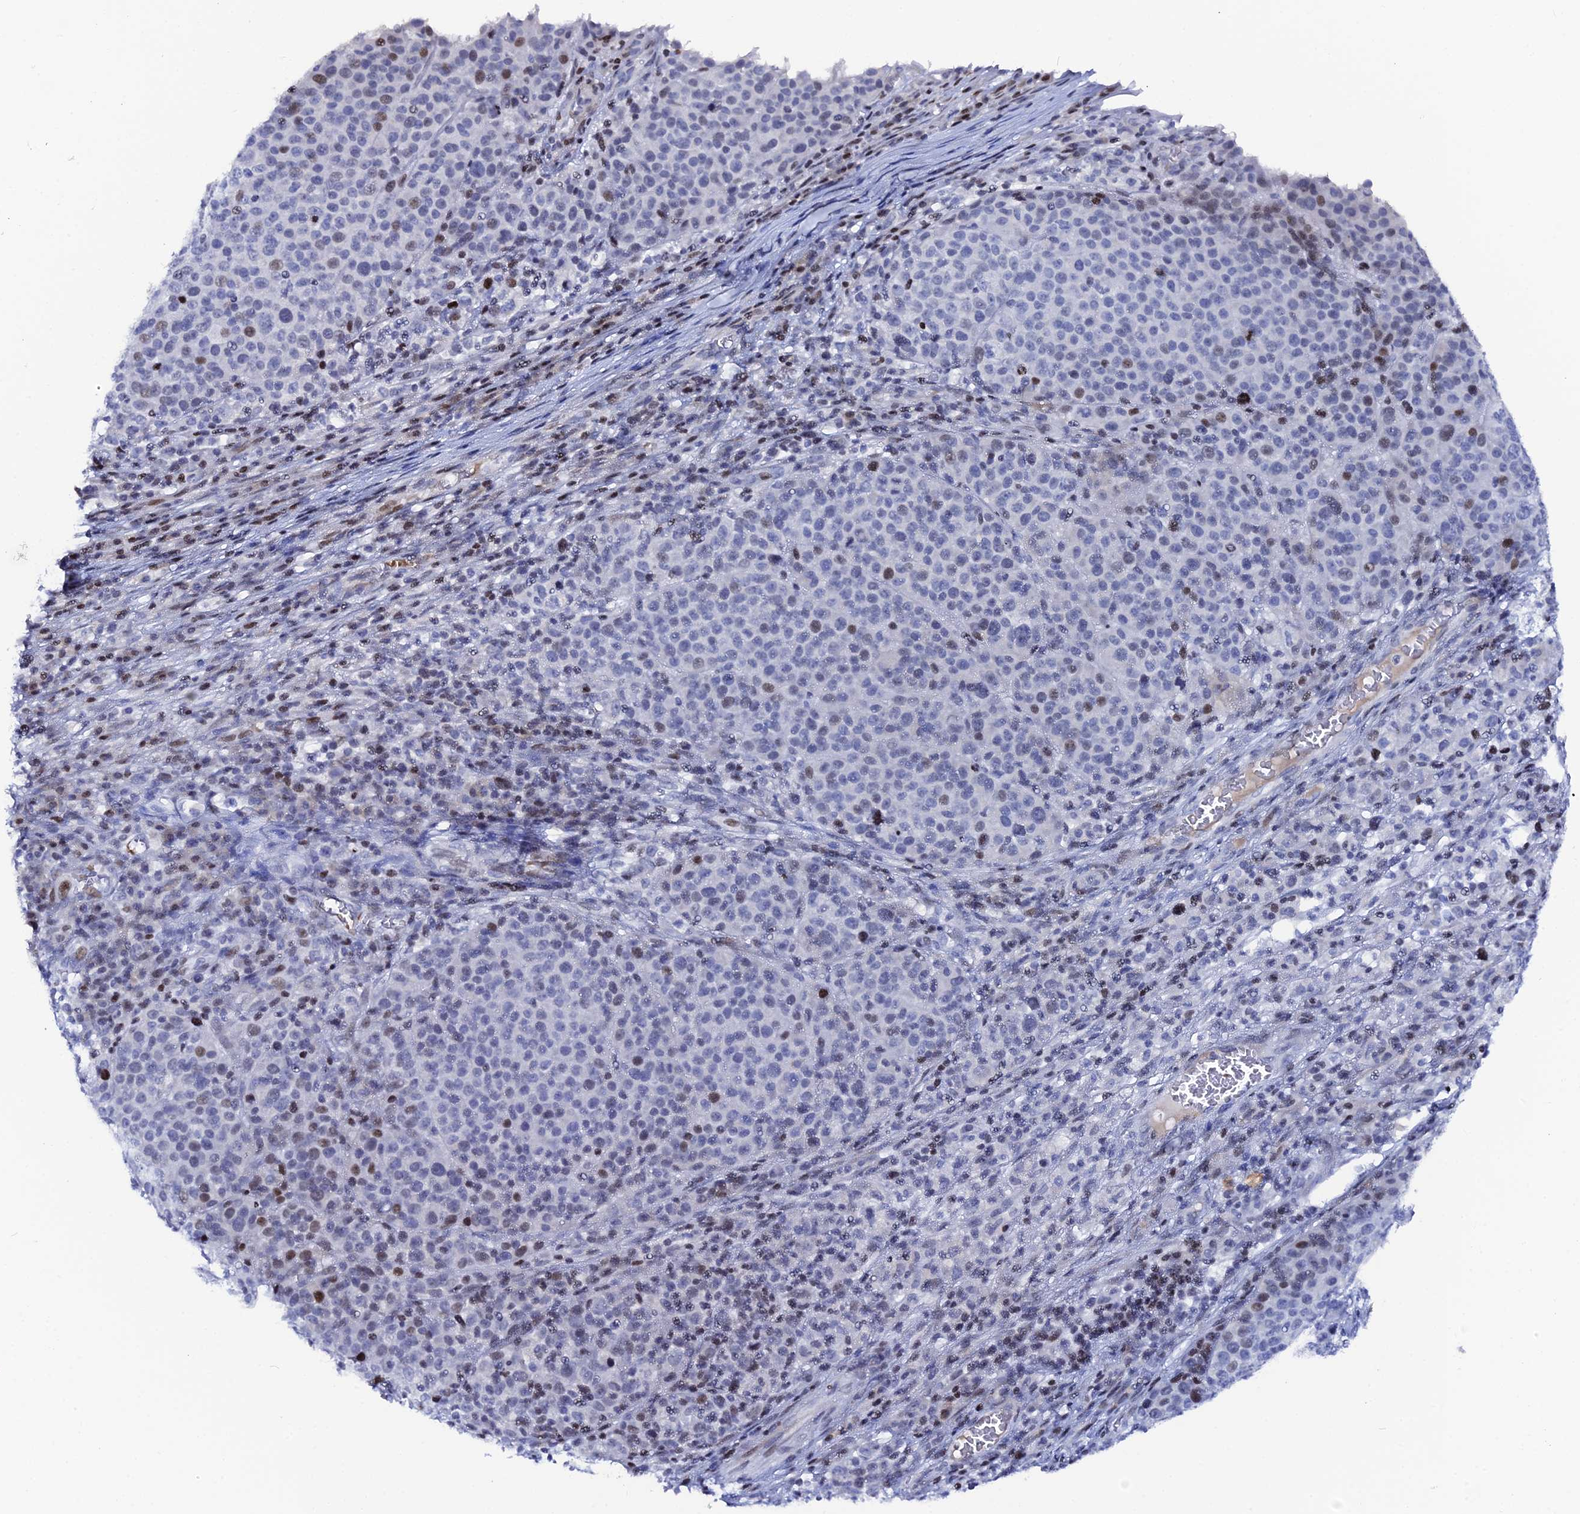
{"staining": {"intensity": "moderate", "quantity": "<25%", "location": "nuclear"}, "tissue": "melanoma", "cell_type": "Tumor cells", "image_type": "cancer", "snomed": [{"axis": "morphology", "description": "Malignant melanoma, Metastatic site"}, {"axis": "topography", "description": "Lymph node"}], "caption": "Moderate nuclear positivity is present in approximately <25% of tumor cells in malignant melanoma (metastatic site). Ihc stains the protein in brown and the nuclei are stained blue.", "gene": "MYNN", "patient": {"sex": "male", "age": 44}}